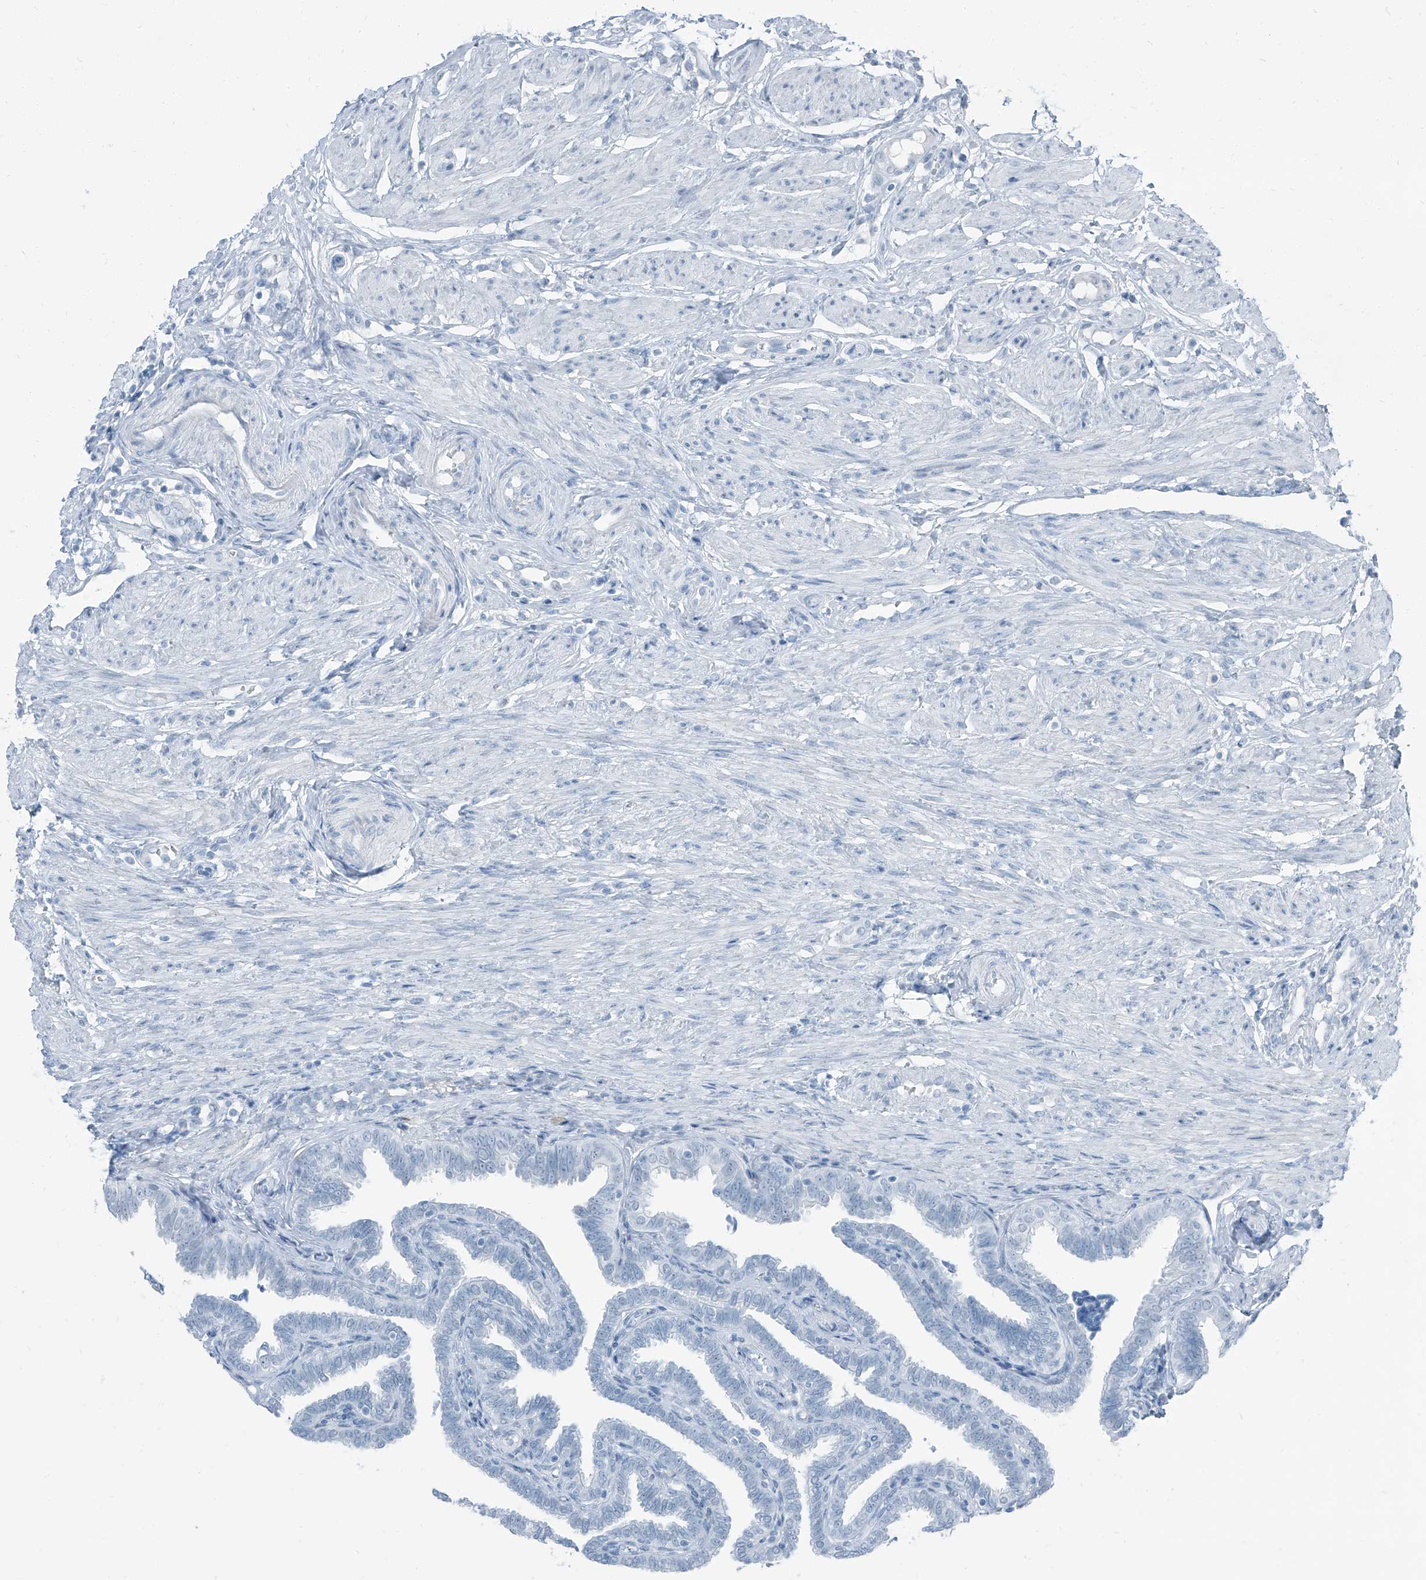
{"staining": {"intensity": "negative", "quantity": "none", "location": "none"}, "tissue": "fallopian tube", "cell_type": "Glandular cells", "image_type": "normal", "snomed": [{"axis": "morphology", "description": "Normal tissue, NOS"}, {"axis": "topography", "description": "Fallopian tube"}], "caption": "This histopathology image is of benign fallopian tube stained with immunohistochemistry to label a protein in brown with the nuclei are counter-stained blue. There is no positivity in glandular cells. Nuclei are stained in blue.", "gene": "RGN", "patient": {"sex": "female", "age": 39}}